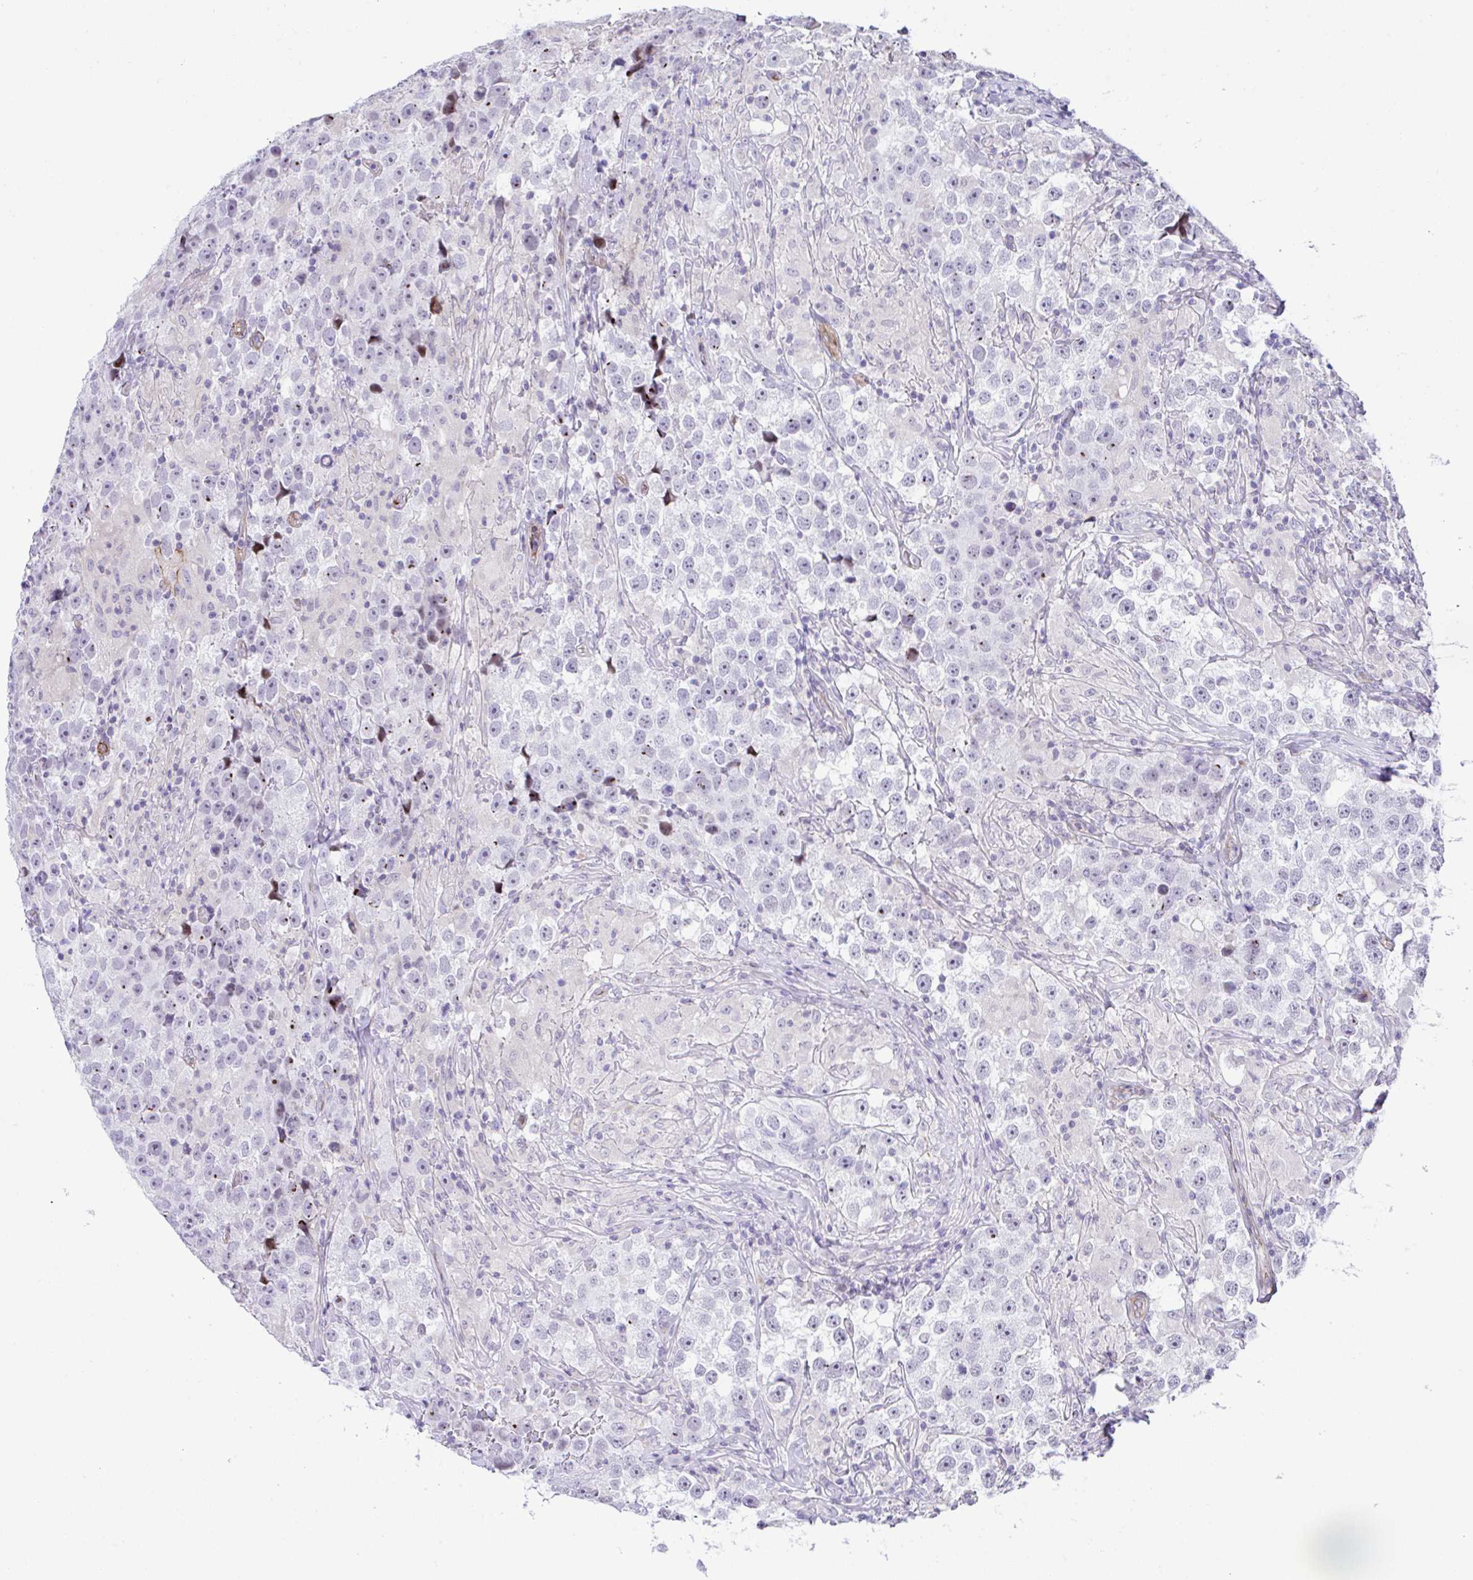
{"staining": {"intensity": "negative", "quantity": "none", "location": "none"}, "tissue": "testis cancer", "cell_type": "Tumor cells", "image_type": "cancer", "snomed": [{"axis": "morphology", "description": "Seminoma, NOS"}, {"axis": "topography", "description": "Testis"}], "caption": "Protein analysis of testis cancer displays no significant expression in tumor cells. The staining is performed using DAB brown chromogen with nuclei counter-stained in using hematoxylin.", "gene": "FBXO34", "patient": {"sex": "male", "age": 46}}